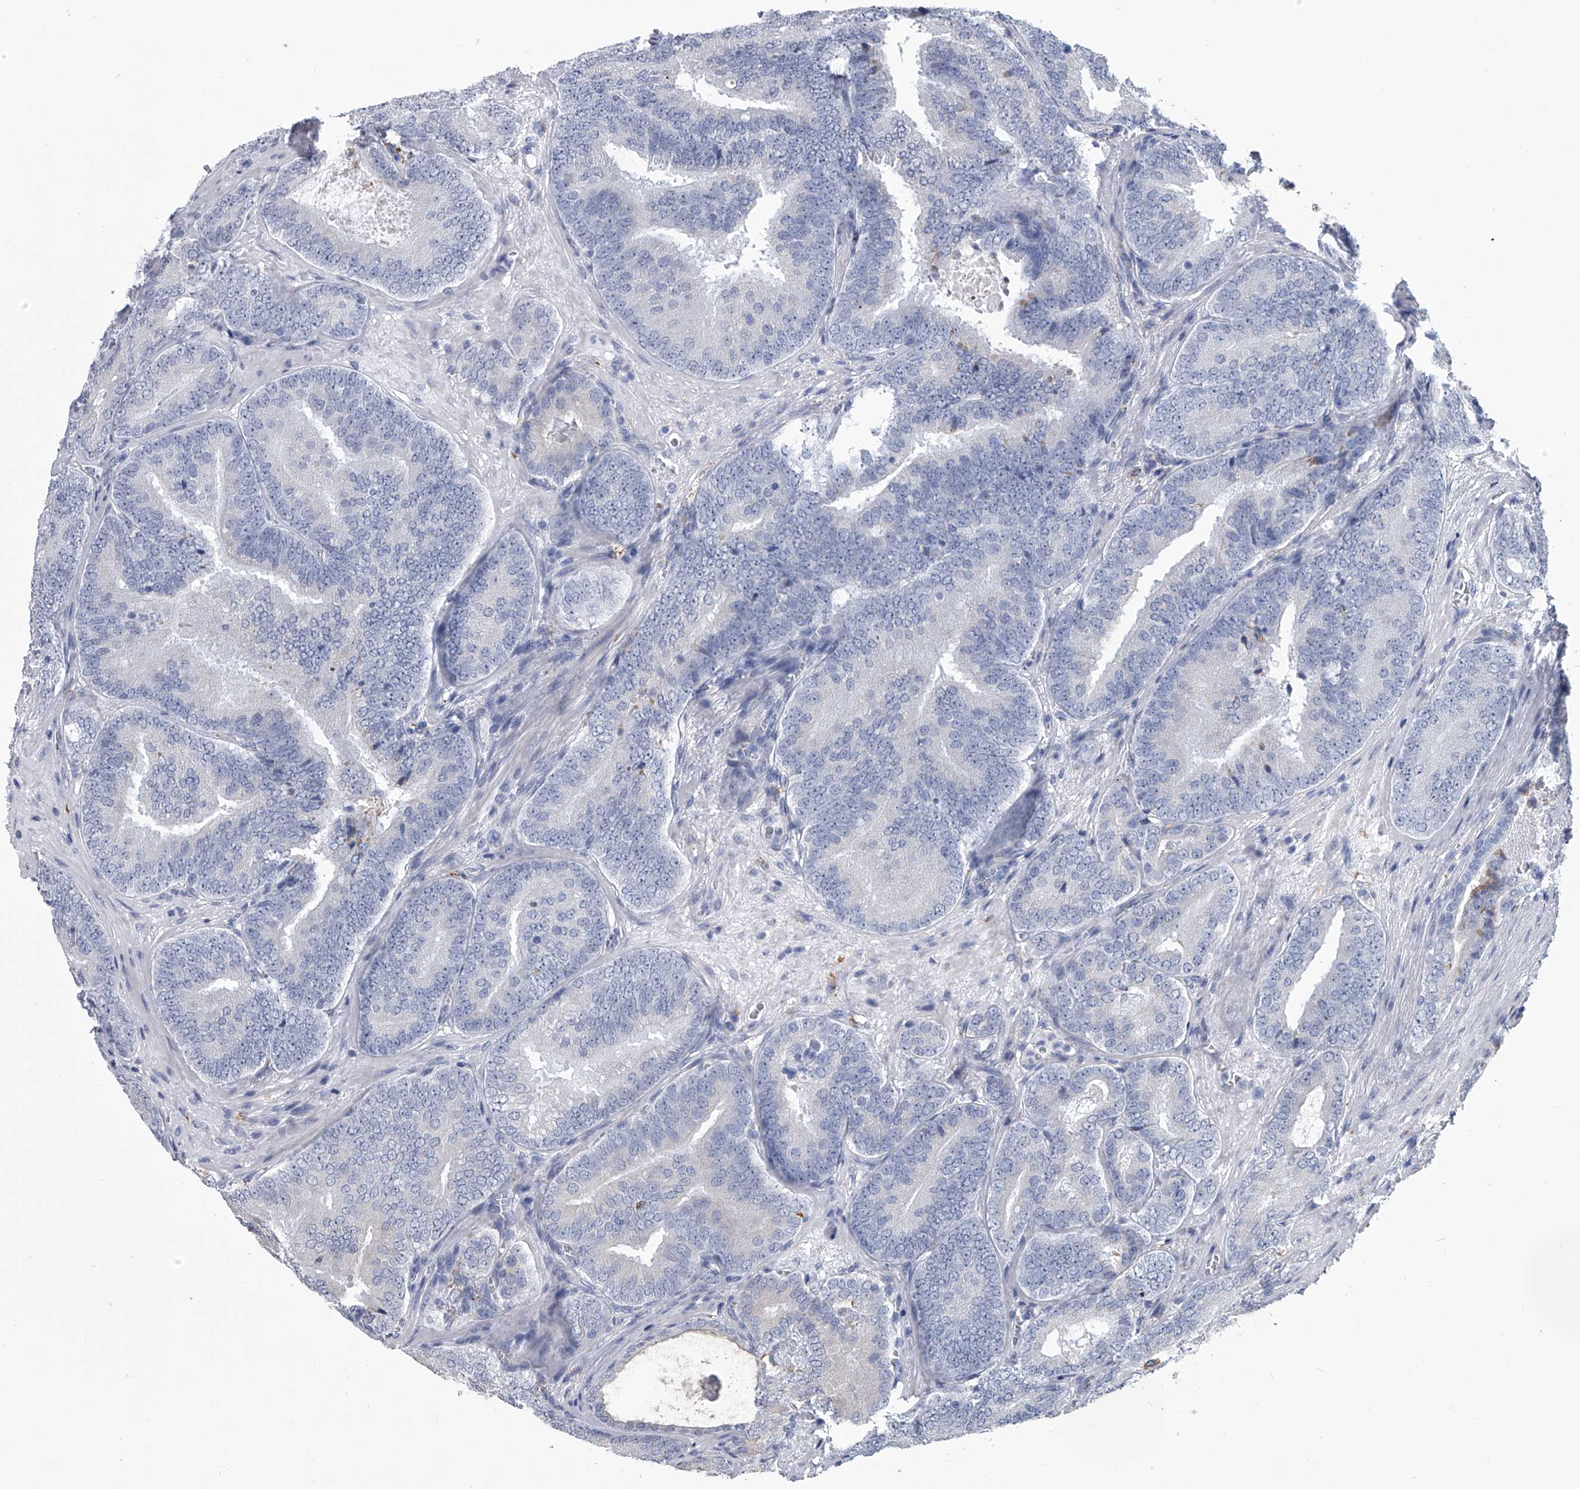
{"staining": {"intensity": "negative", "quantity": "none", "location": "none"}, "tissue": "prostate cancer", "cell_type": "Tumor cells", "image_type": "cancer", "snomed": [{"axis": "morphology", "description": "Adenocarcinoma, High grade"}, {"axis": "topography", "description": "Prostate"}], "caption": "The IHC image has no significant positivity in tumor cells of prostate cancer tissue. The staining is performed using DAB brown chromogen with nuclei counter-stained in using hematoxylin.", "gene": "TRIM8", "patient": {"sex": "male", "age": 66}}